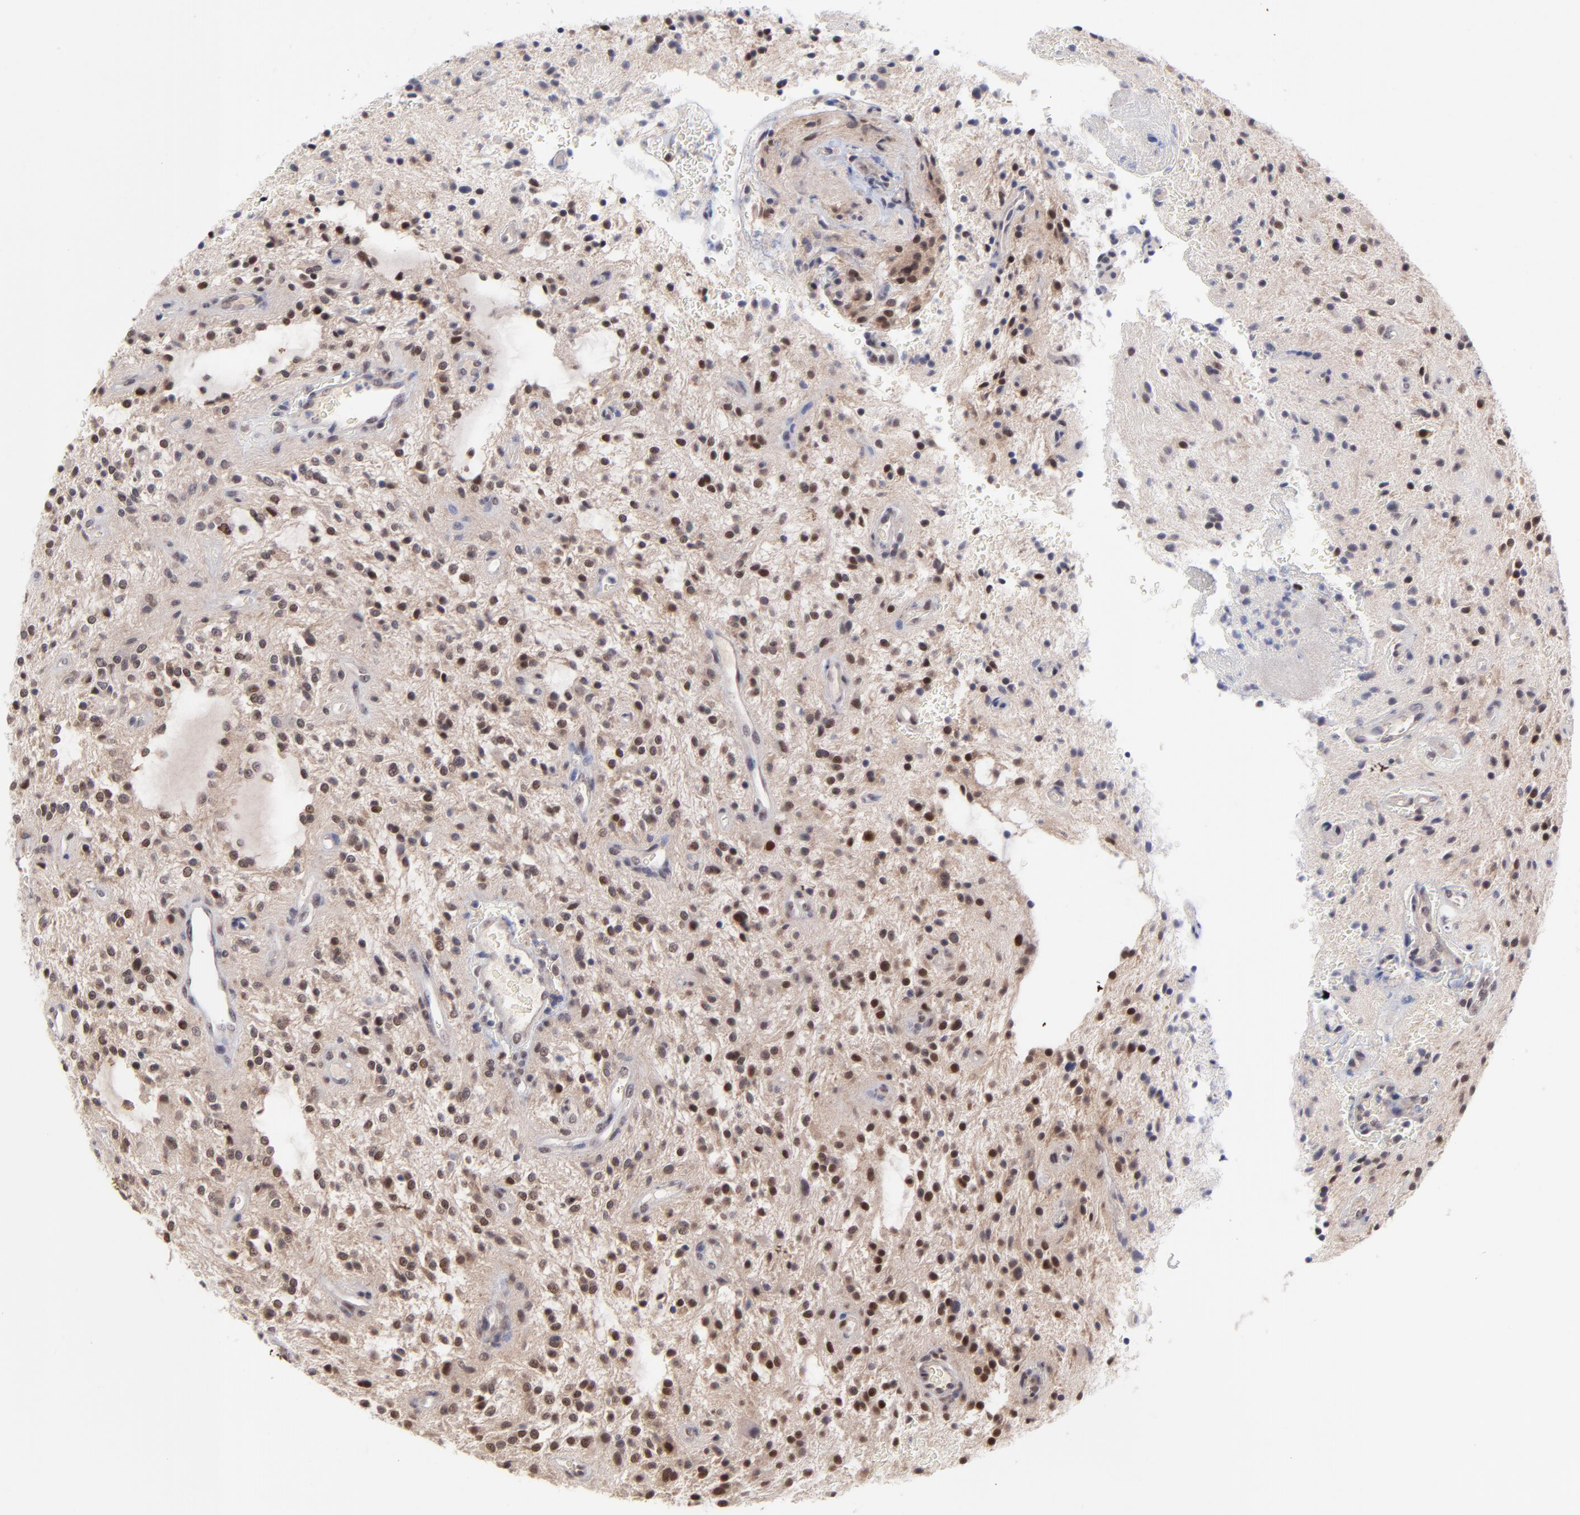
{"staining": {"intensity": "moderate", "quantity": "25%-75%", "location": "cytoplasmic/membranous,nuclear"}, "tissue": "glioma", "cell_type": "Tumor cells", "image_type": "cancer", "snomed": [{"axis": "morphology", "description": "Glioma, malignant, NOS"}, {"axis": "topography", "description": "Cerebellum"}], "caption": "Protein expression analysis of malignant glioma reveals moderate cytoplasmic/membranous and nuclear staining in approximately 25%-75% of tumor cells. (Stains: DAB (3,3'-diaminobenzidine) in brown, nuclei in blue, Microscopy: brightfield microscopy at high magnification).", "gene": "UBE2E3", "patient": {"sex": "female", "age": 10}}